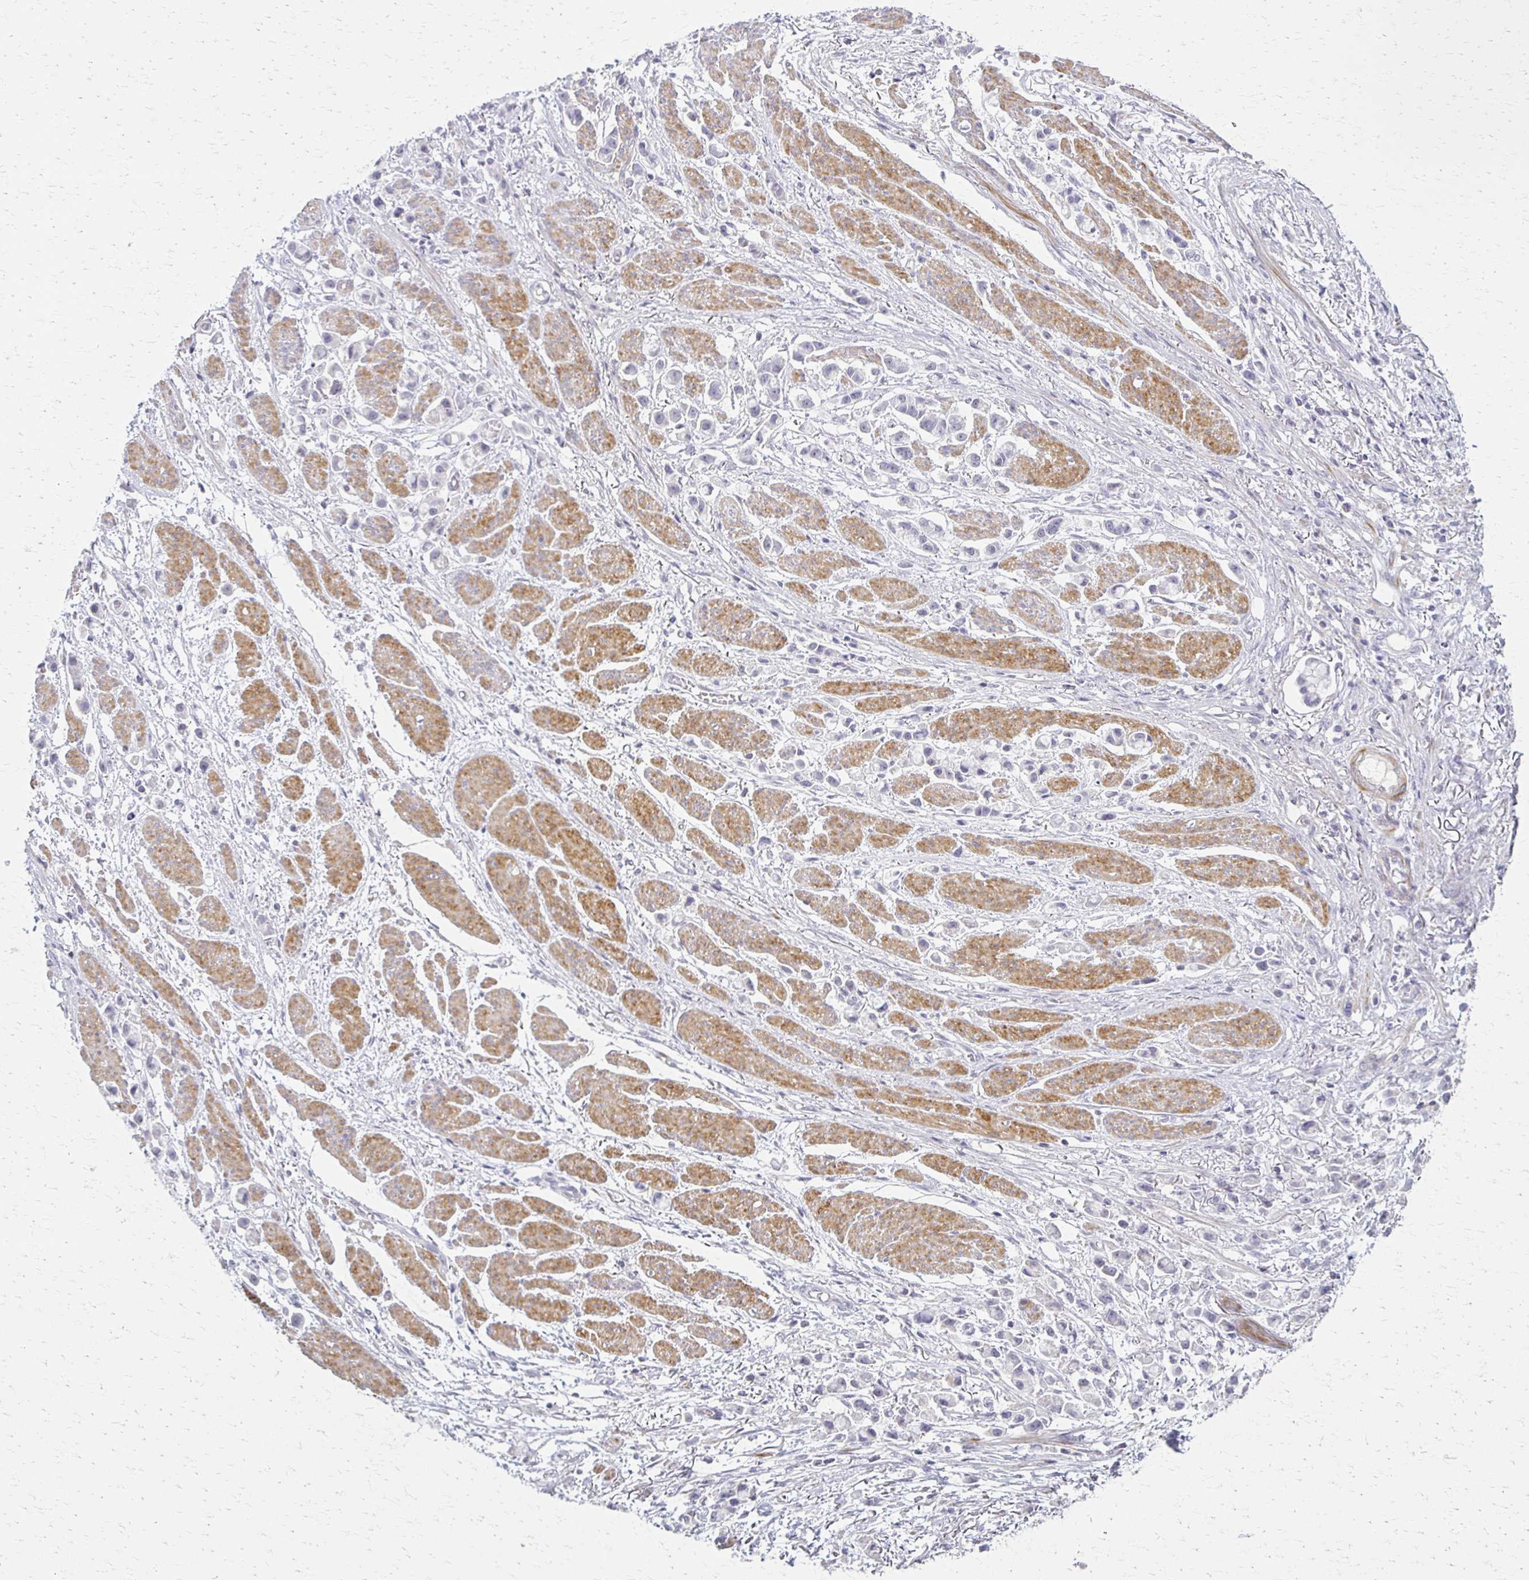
{"staining": {"intensity": "negative", "quantity": "none", "location": "none"}, "tissue": "stomach cancer", "cell_type": "Tumor cells", "image_type": "cancer", "snomed": [{"axis": "morphology", "description": "Adenocarcinoma, NOS"}, {"axis": "topography", "description": "Stomach"}], "caption": "Human stomach cancer (adenocarcinoma) stained for a protein using immunohistochemistry (IHC) displays no staining in tumor cells.", "gene": "FOXO4", "patient": {"sex": "female", "age": 81}}